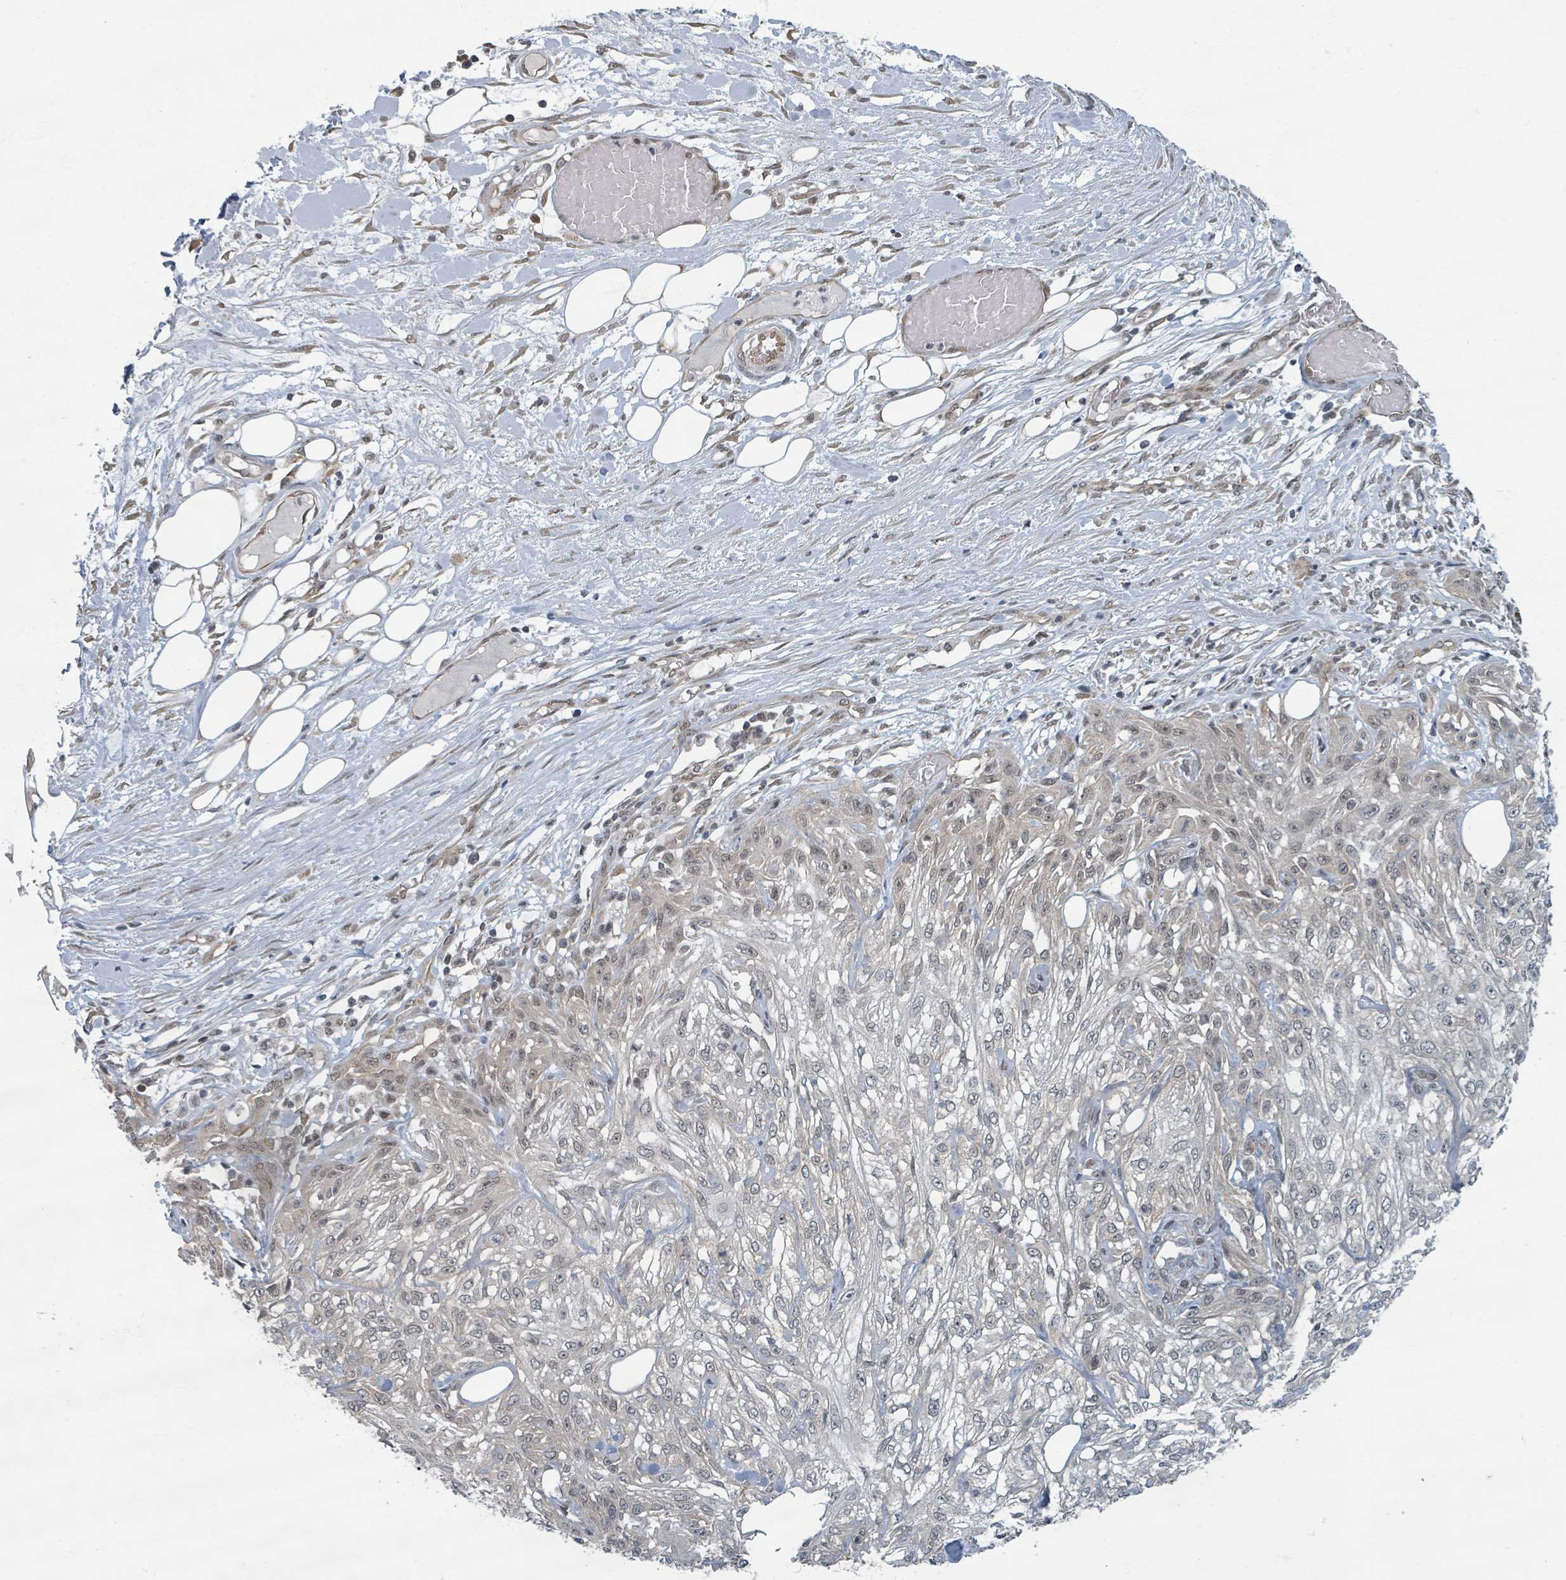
{"staining": {"intensity": "weak", "quantity": "<25%", "location": "cytoplasmic/membranous,nuclear"}, "tissue": "skin cancer", "cell_type": "Tumor cells", "image_type": "cancer", "snomed": [{"axis": "morphology", "description": "Squamous cell carcinoma, NOS"}, {"axis": "morphology", "description": "Squamous cell carcinoma, metastatic, NOS"}, {"axis": "topography", "description": "Skin"}, {"axis": "topography", "description": "Lymph node"}], "caption": "Photomicrograph shows no significant protein positivity in tumor cells of skin cancer (squamous cell carcinoma).", "gene": "INTS15", "patient": {"sex": "male", "age": 75}}